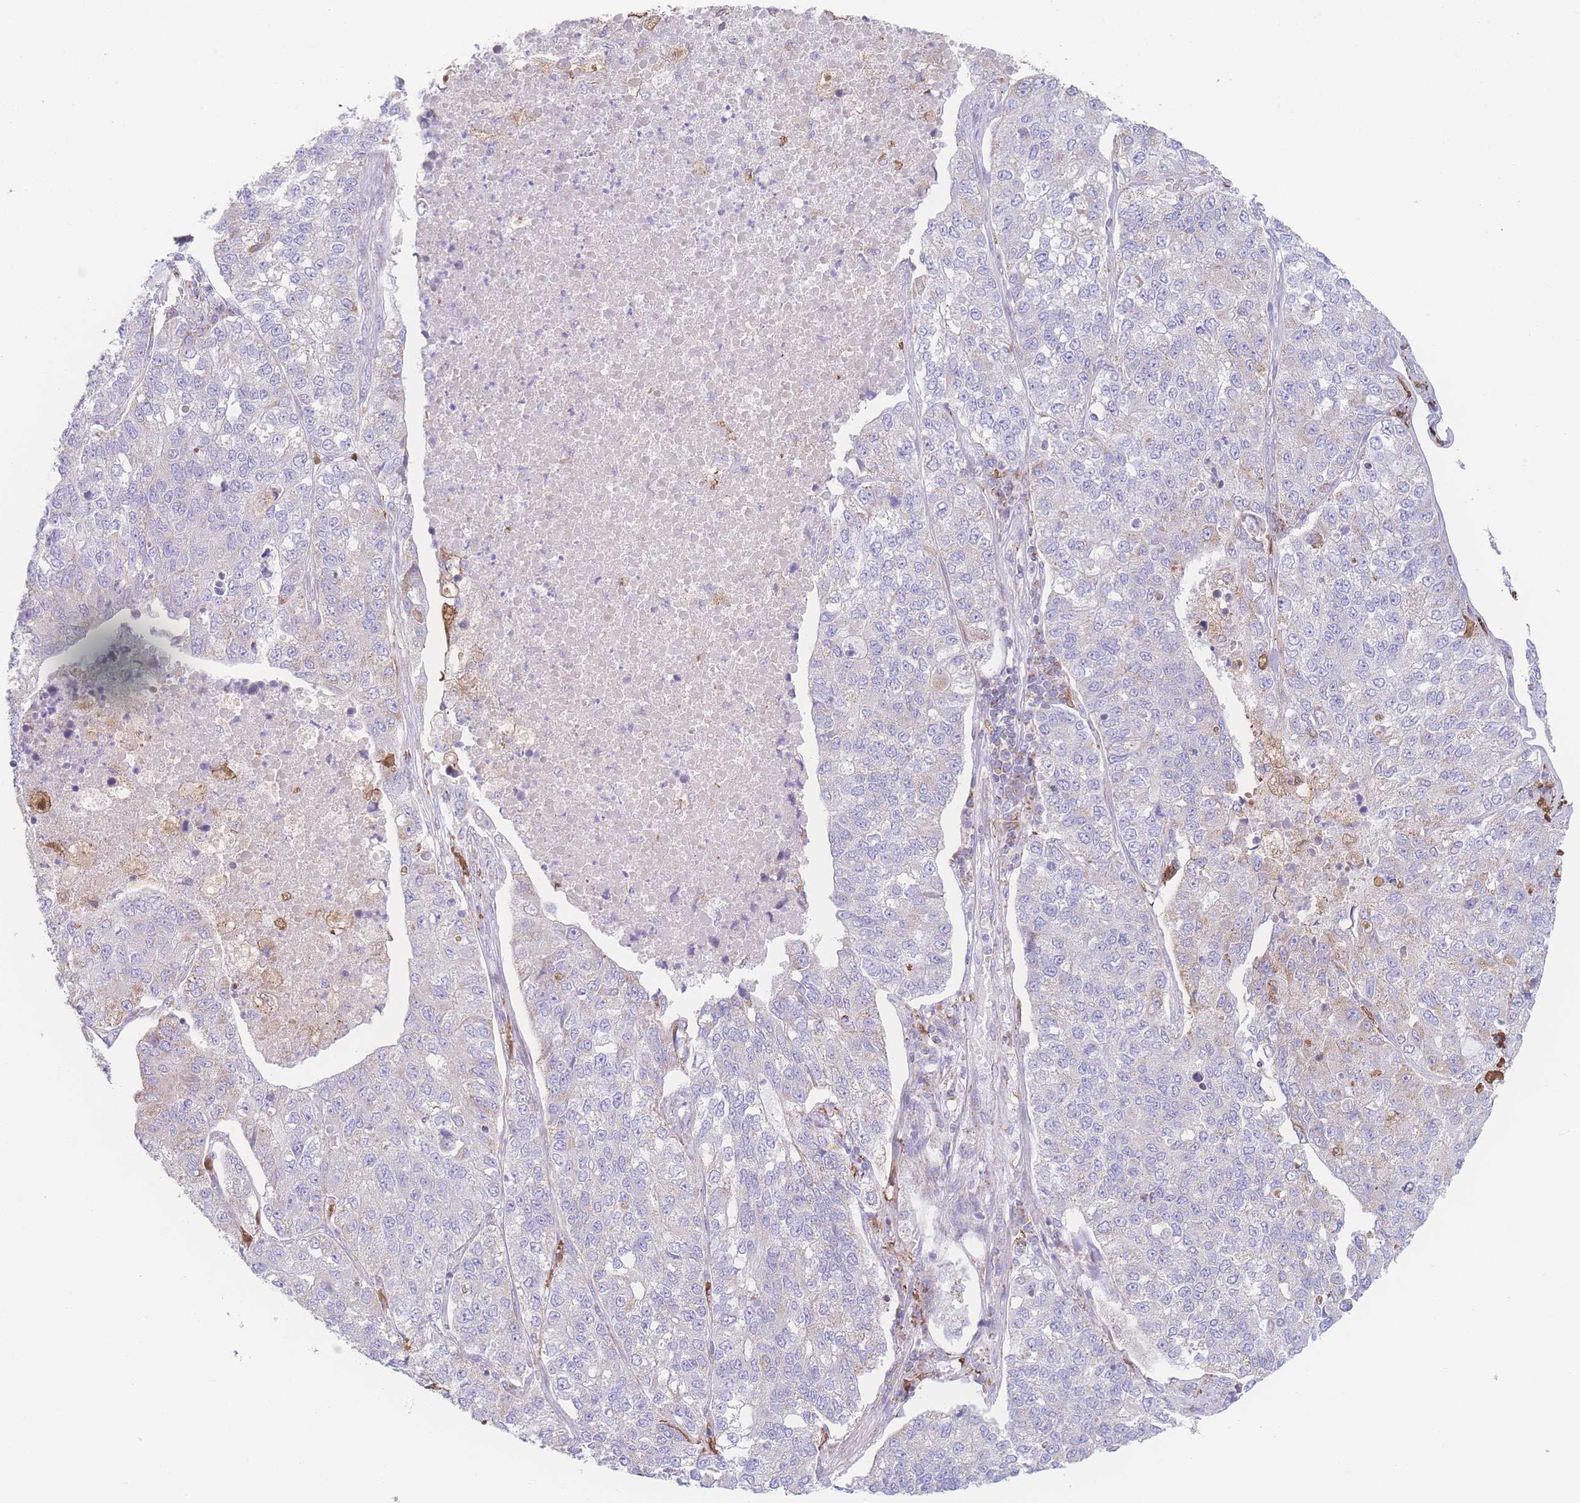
{"staining": {"intensity": "negative", "quantity": "none", "location": "none"}, "tissue": "lung cancer", "cell_type": "Tumor cells", "image_type": "cancer", "snomed": [{"axis": "morphology", "description": "Adenocarcinoma, NOS"}, {"axis": "topography", "description": "Lung"}], "caption": "Tumor cells are negative for protein expression in human lung cancer (adenocarcinoma). (Brightfield microscopy of DAB (3,3'-diaminobenzidine) immunohistochemistry (IHC) at high magnification).", "gene": "NBEAL1", "patient": {"sex": "male", "age": 49}}